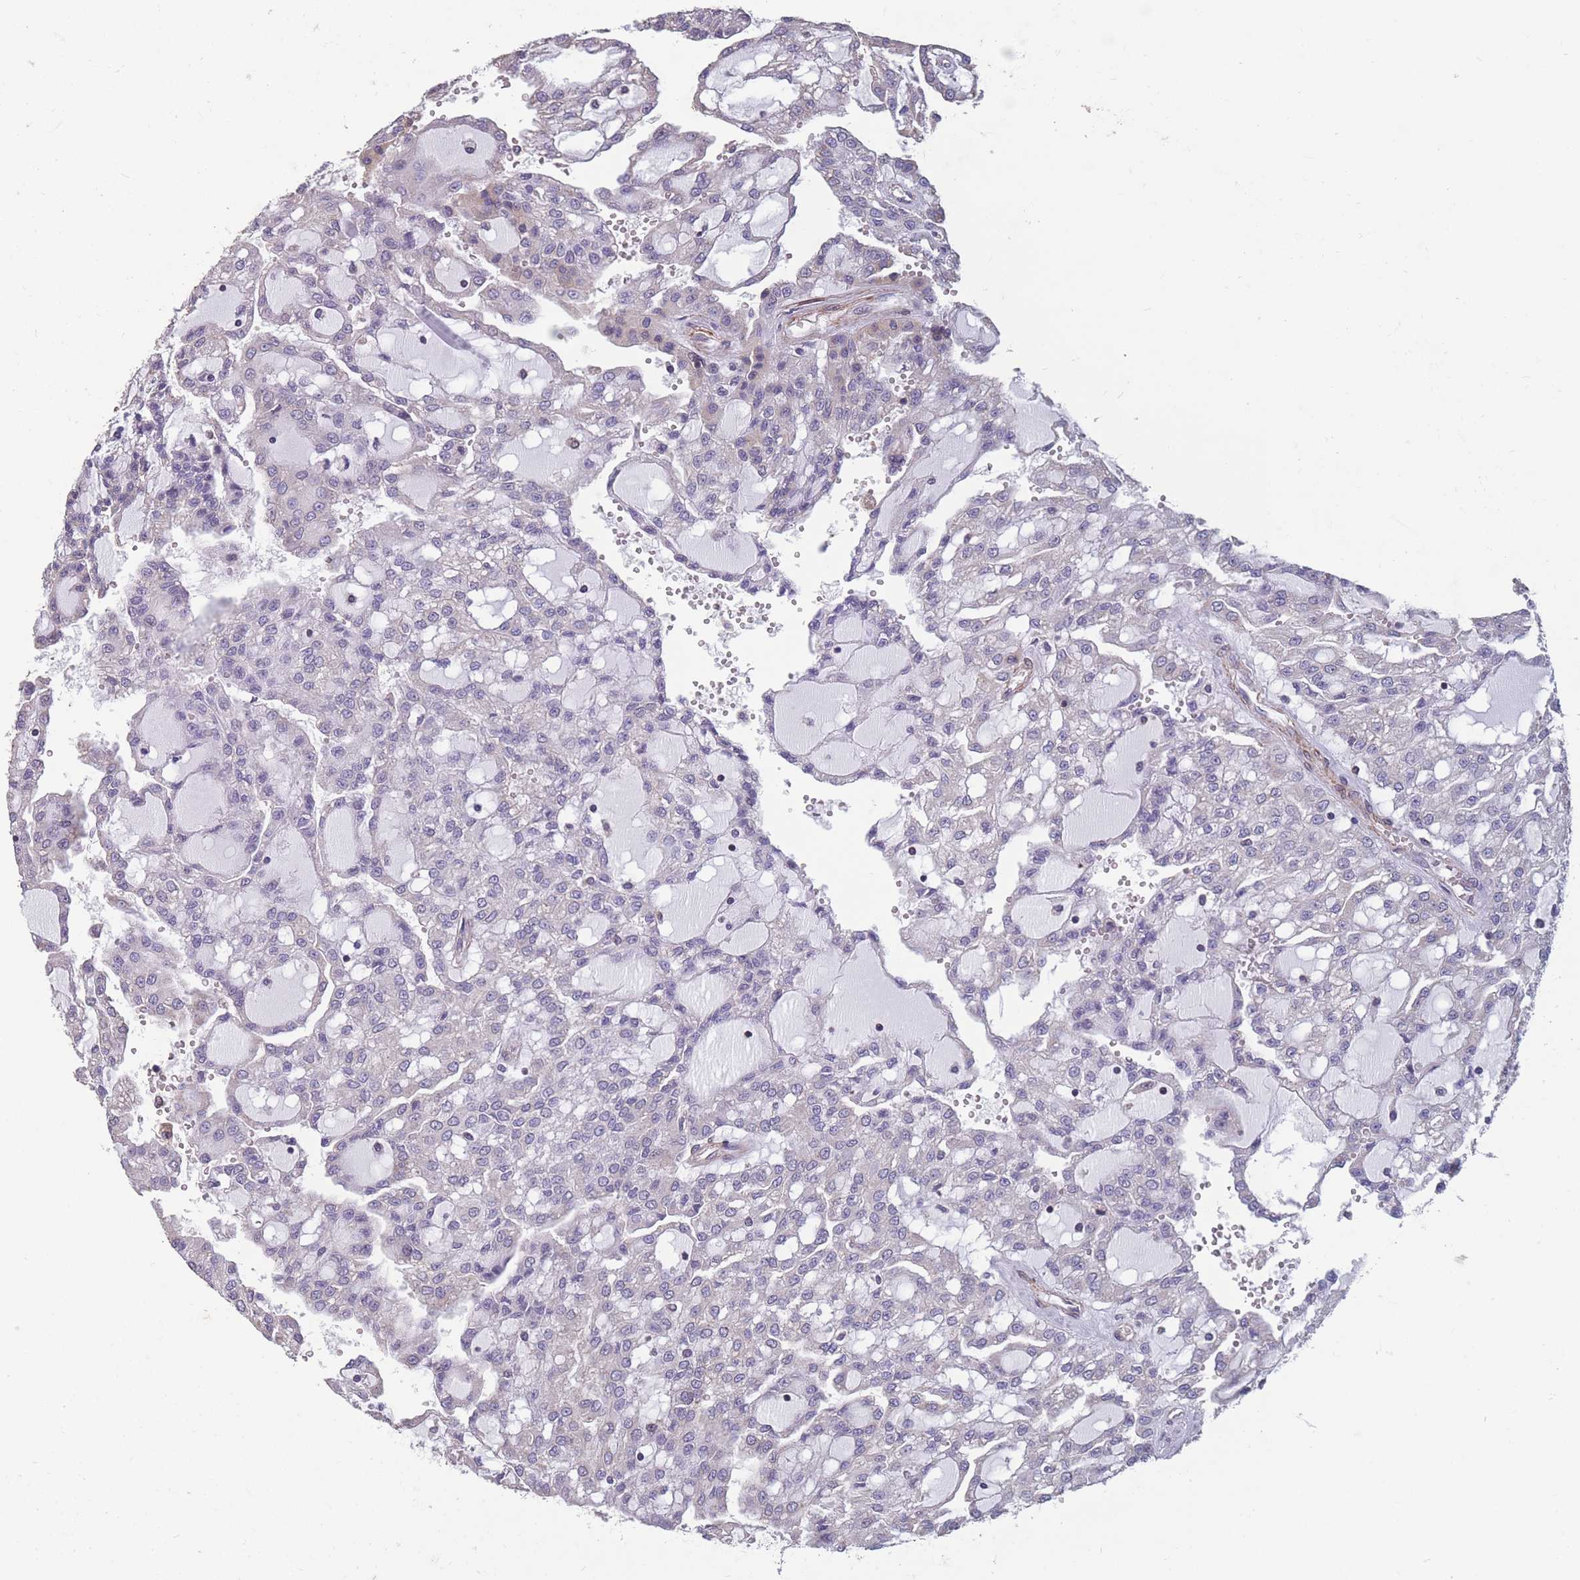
{"staining": {"intensity": "negative", "quantity": "none", "location": "none"}, "tissue": "renal cancer", "cell_type": "Tumor cells", "image_type": "cancer", "snomed": [{"axis": "morphology", "description": "Adenocarcinoma, NOS"}, {"axis": "topography", "description": "Kidney"}], "caption": "Adenocarcinoma (renal) was stained to show a protein in brown. There is no significant positivity in tumor cells. The staining is performed using DAB brown chromogen with nuclei counter-stained in using hematoxylin.", "gene": "TOMM40L", "patient": {"sex": "male", "age": 63}}